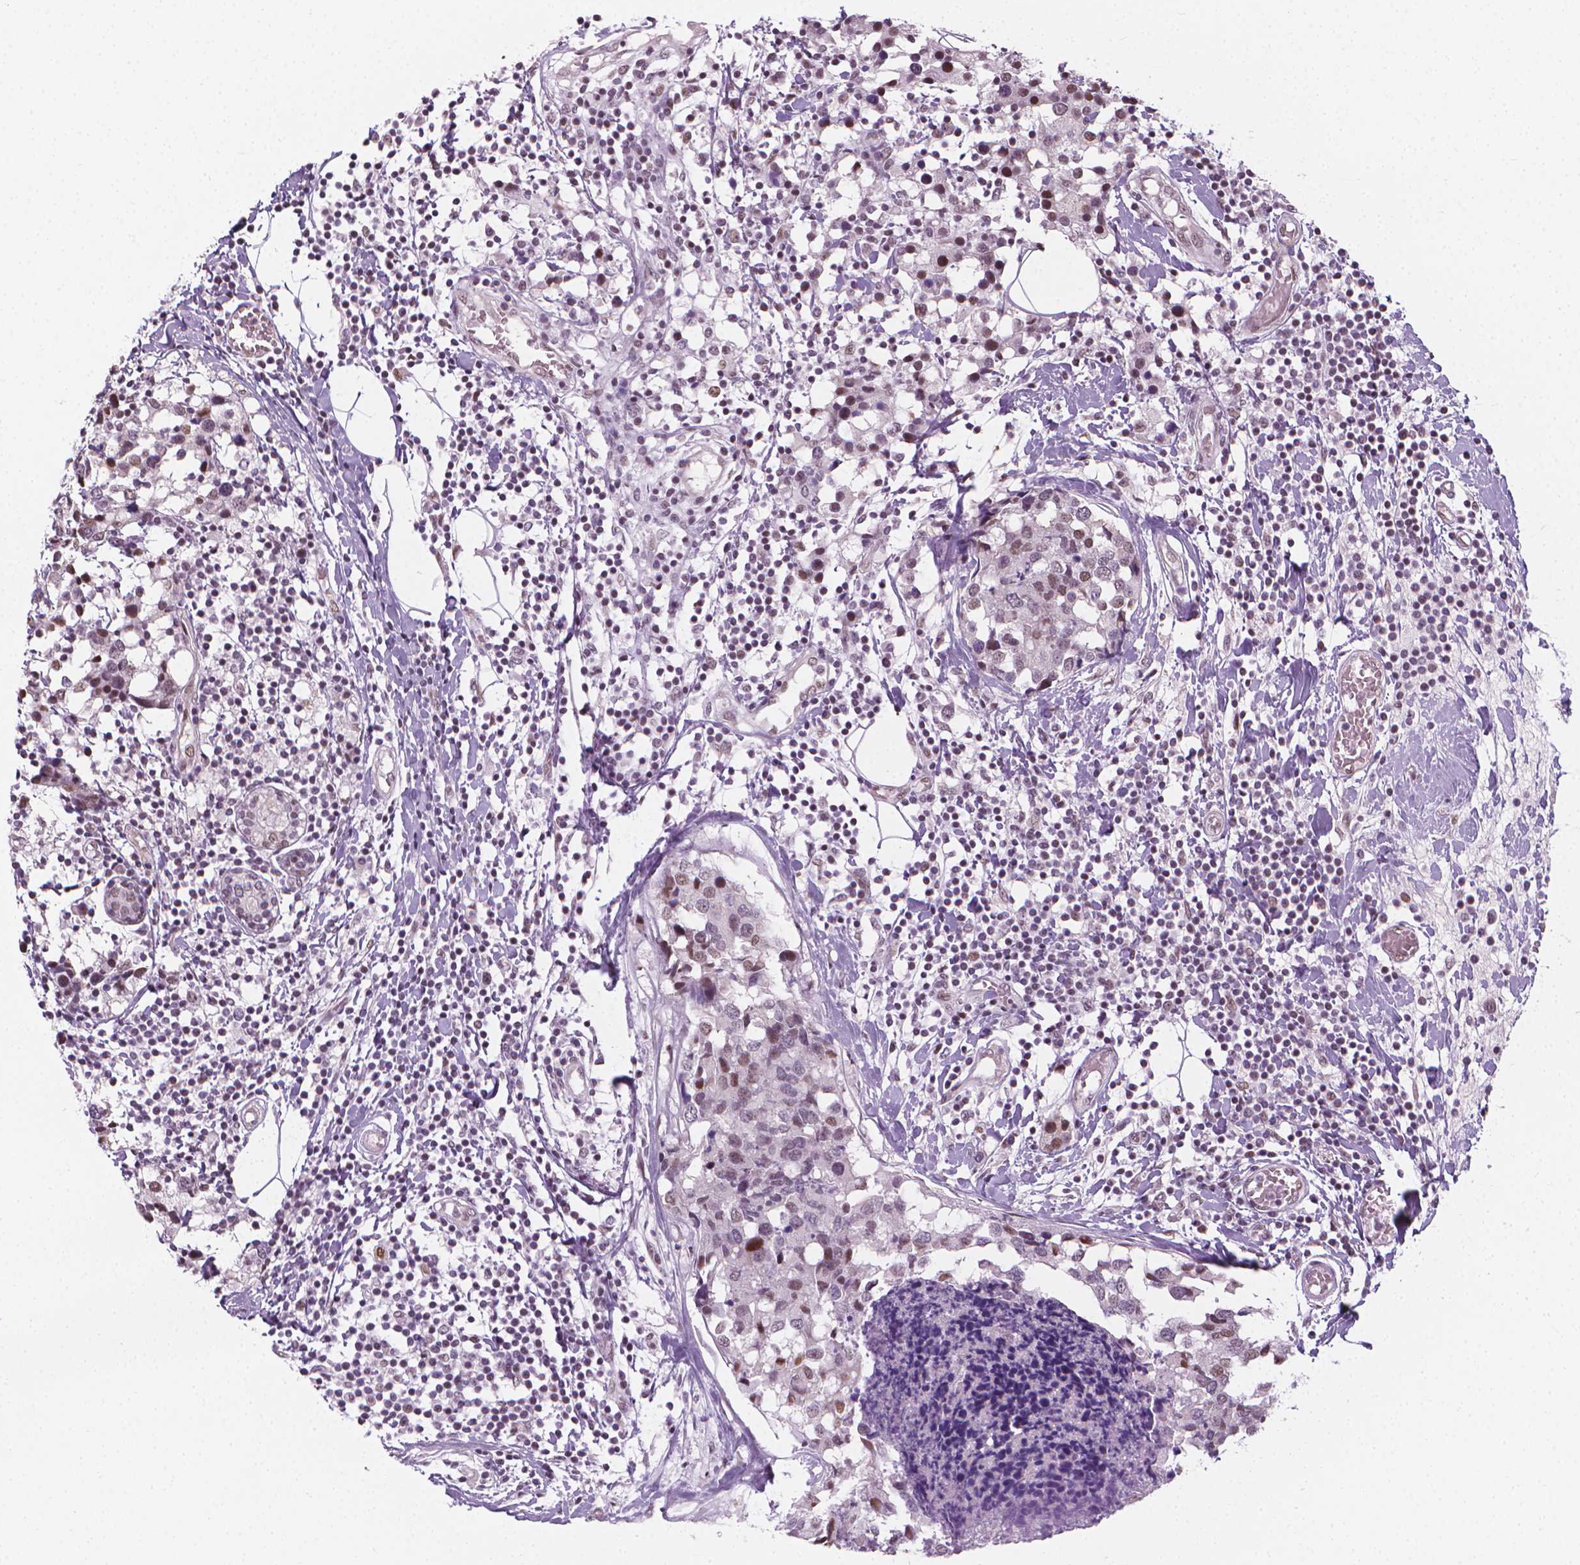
{"staining": {"intensity": "weak", "quantity": "25%-75%", "location": "nuclear"}, "tissue": "breast cancer", "cell_type": "Tumor cells", "image_type": "cancer", "snomed": [{"axis": "morphology", "description": "Lobular carcinoma"}, {"axis": "topography", "description": "Breast"}], "caption": "This is an image of immunohistochemistry (IHC) staining of breast lobular carcinoma, which shows weak staining in the nuclear of tumor cells.", "gene": "CDKN1C", "patient": {"sex": "female", "age": 59}}